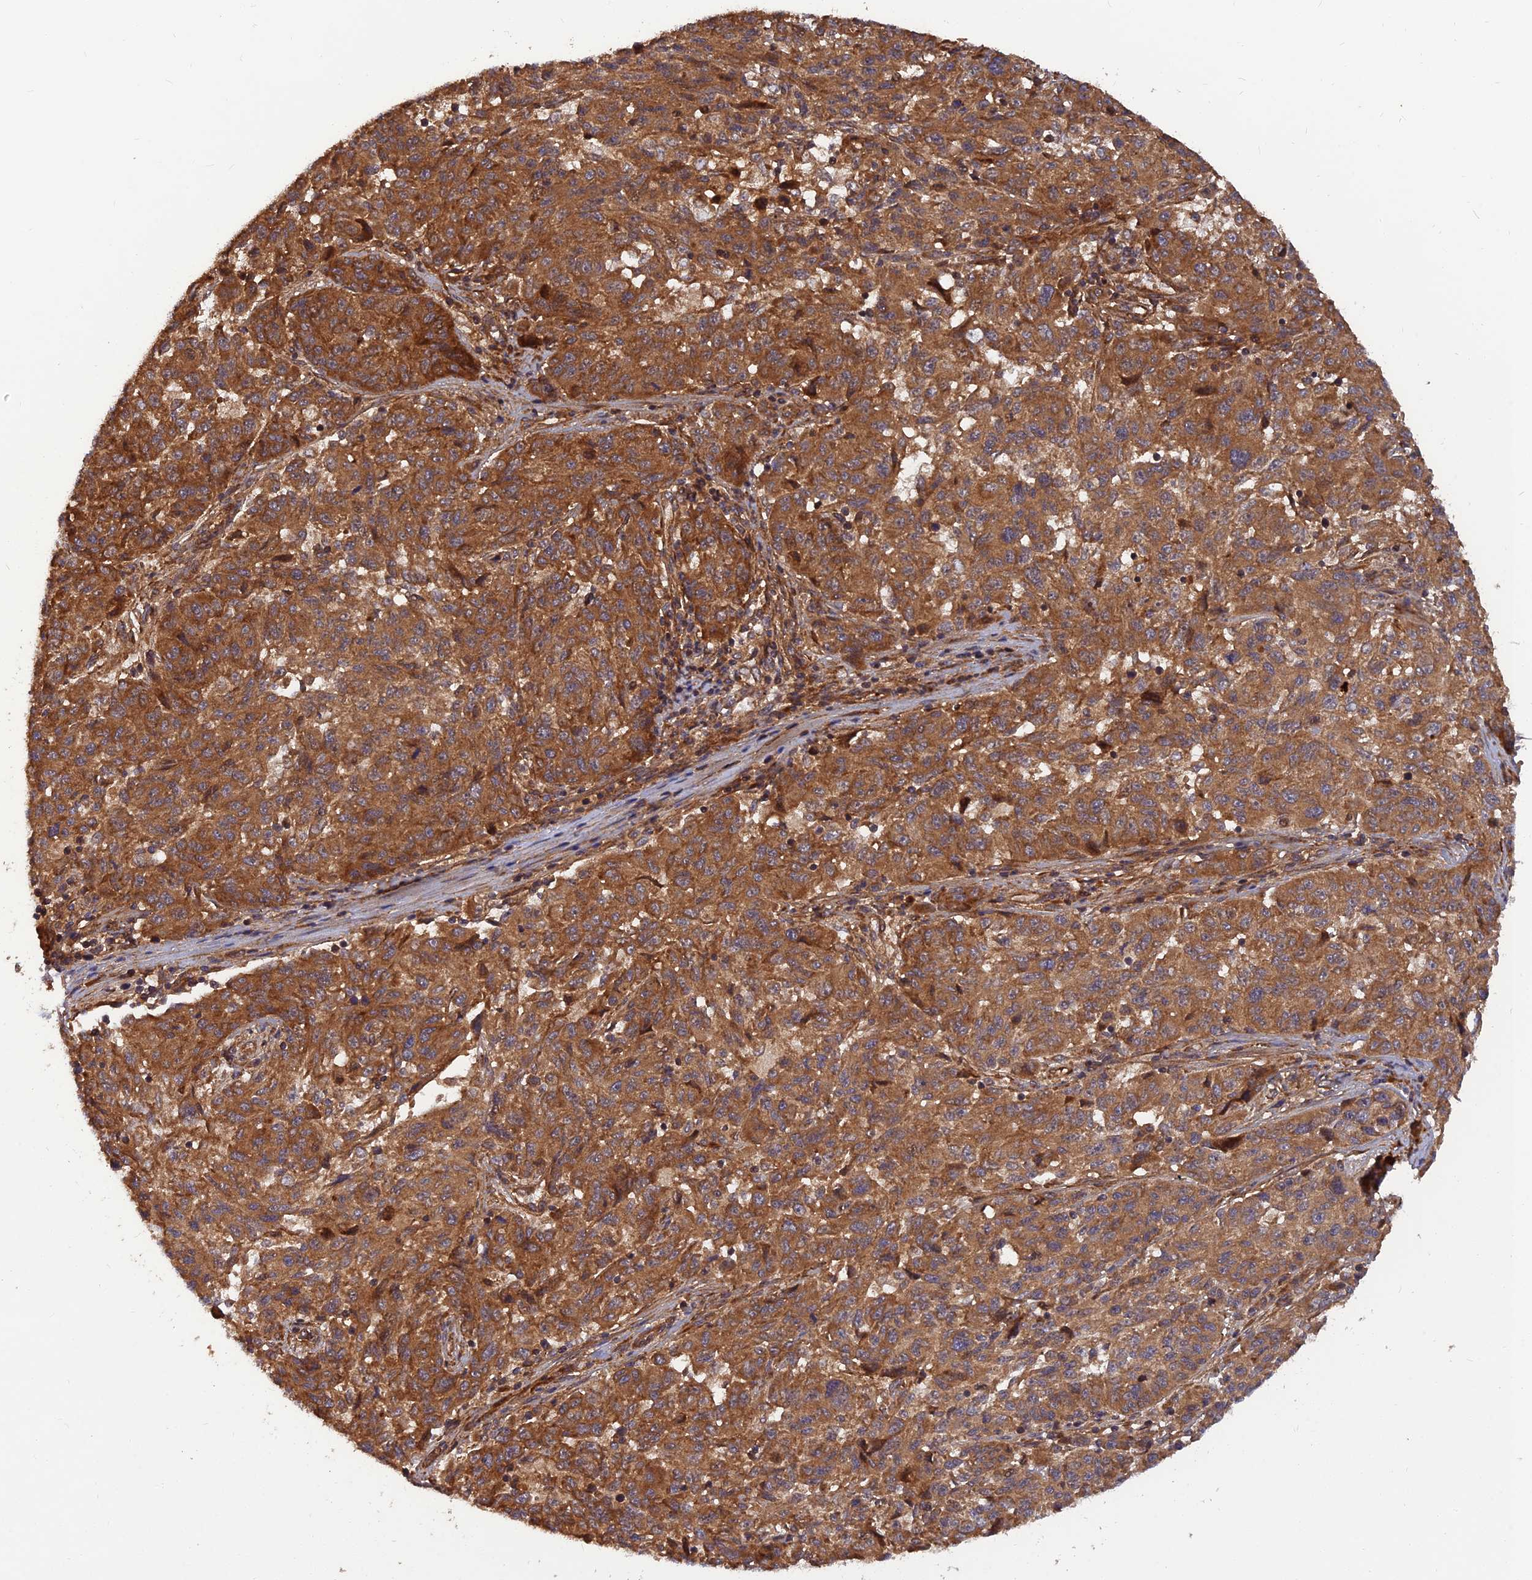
{"staining": {"intensity": "strong", "quantity": ">75%", "location": "cytoplasmic/membranous"}, "tissue": "melanoma", "cell_type": "Tumor cells", "image_type": "cancer", "snomed": [{"axis": "morphology", "description": "Malignant melanoma, NOS"}, {"axis": "topography", "description": "Skin"}], "caption": "There is high levels of strong cytoplasmic/membranous positivity in tumor cells of melanoma, as demonstrated by immunohistochemical staining (brown color).", "gene": "RELCH", "patient": {"sex": "male", "age": 53}}